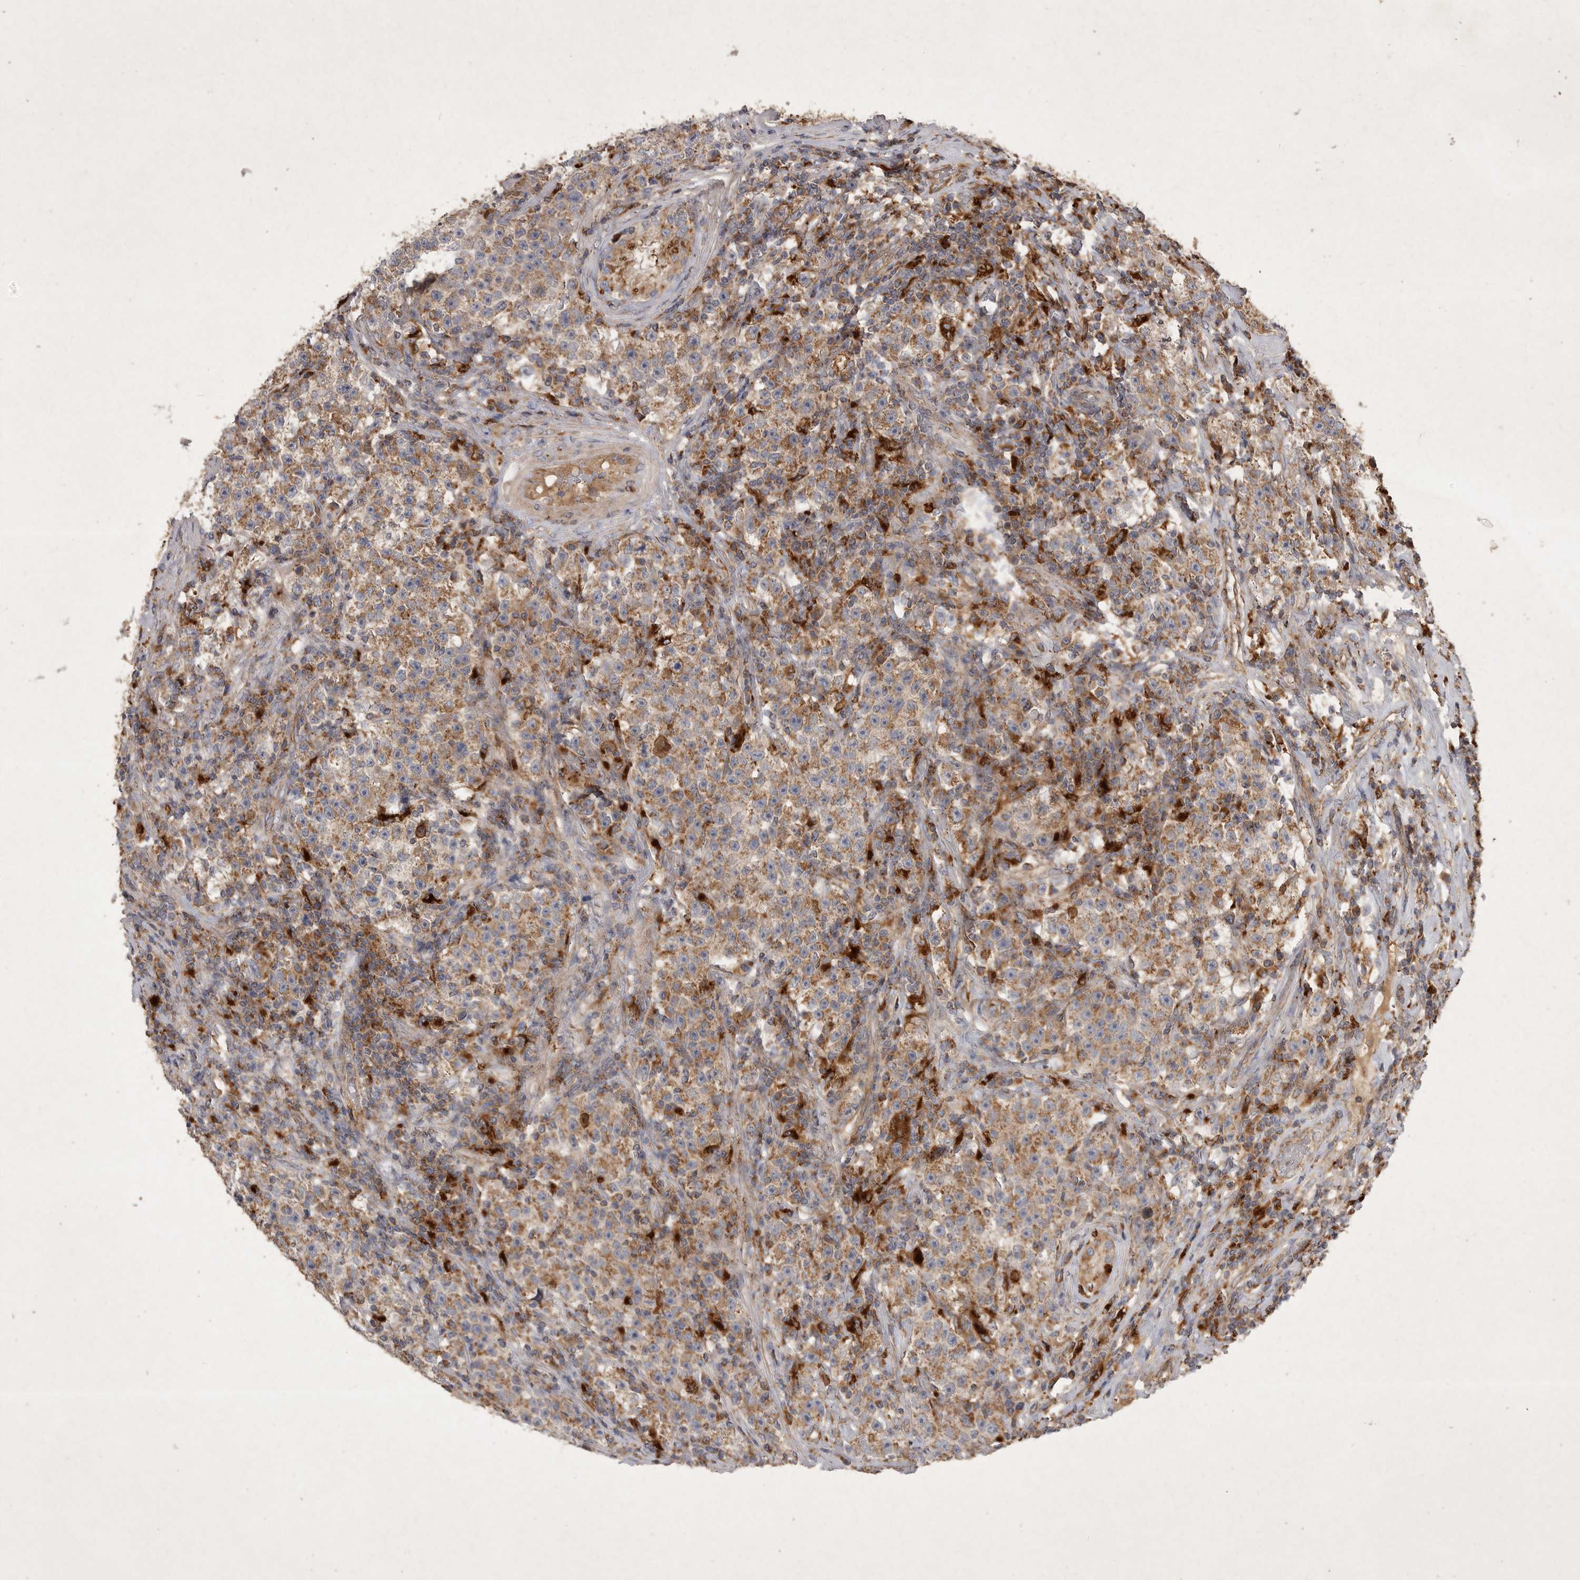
{"staining": {"intensity": "moderate", "quantity": ">75%", "location": "cytoplasmic/membranous"}, "tissue": "testis cancer", "cell_type": "Tumor cells", "image_type": "cancer", "snomed": [{"axis": "morphology", "description": "Seminoma, NOS"}, {"axis": "topography", "description": "Testis"}], "caption": "Moderate cytoplasmic/membranous staining for a protein is identified in about >75% of tumor cells of seminoma (testis) using immunohistochemistry.", "gene": "MRPL41", "patient": {"sex": "male", "age": 22}}